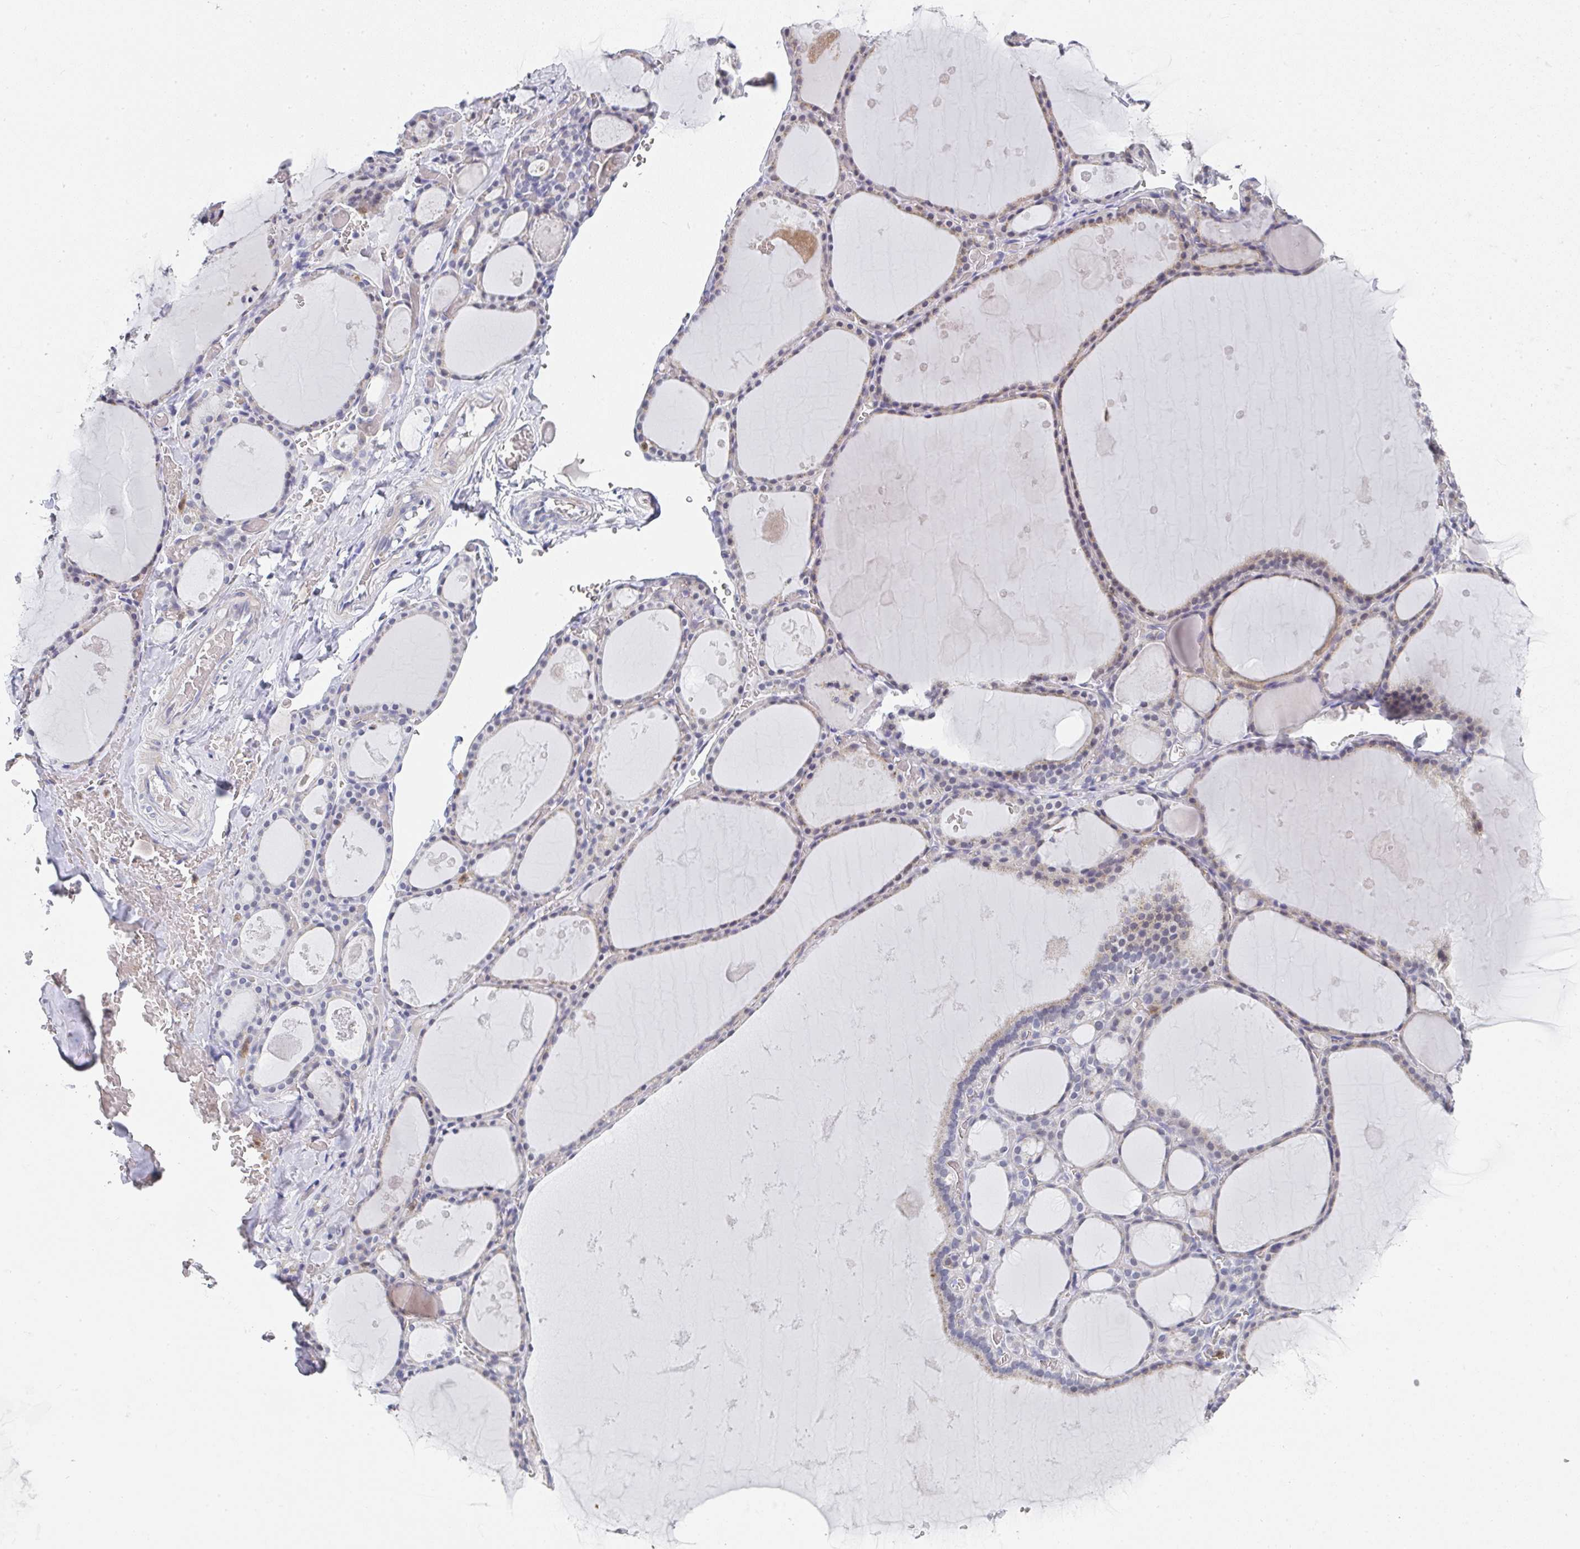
{"staining": {"intensity": "weak", "quantity": "25%-75%", "location": "cytoplasmic/membranous"}, "tissue": "thyroid gland", "cell_type": "Glandular cells", "image_type": "normal", "snomed": [{"axis": "morphology", "description": "Normal tissue, NOS"}, {"axis": "topography", "description": "Thyroid gland"}], "caption": "High-power microscopy captured an immunohistochemistry image of unremarkable thyroid gland, revealing weak cytoplasmic/membranous expression in about 25%-75% of glandular cells. (DAB IHC, brown staining for protein, blue staining for nuclei).", "gene": "NCF1", "patient": {"sex": "male", "age": 56}}